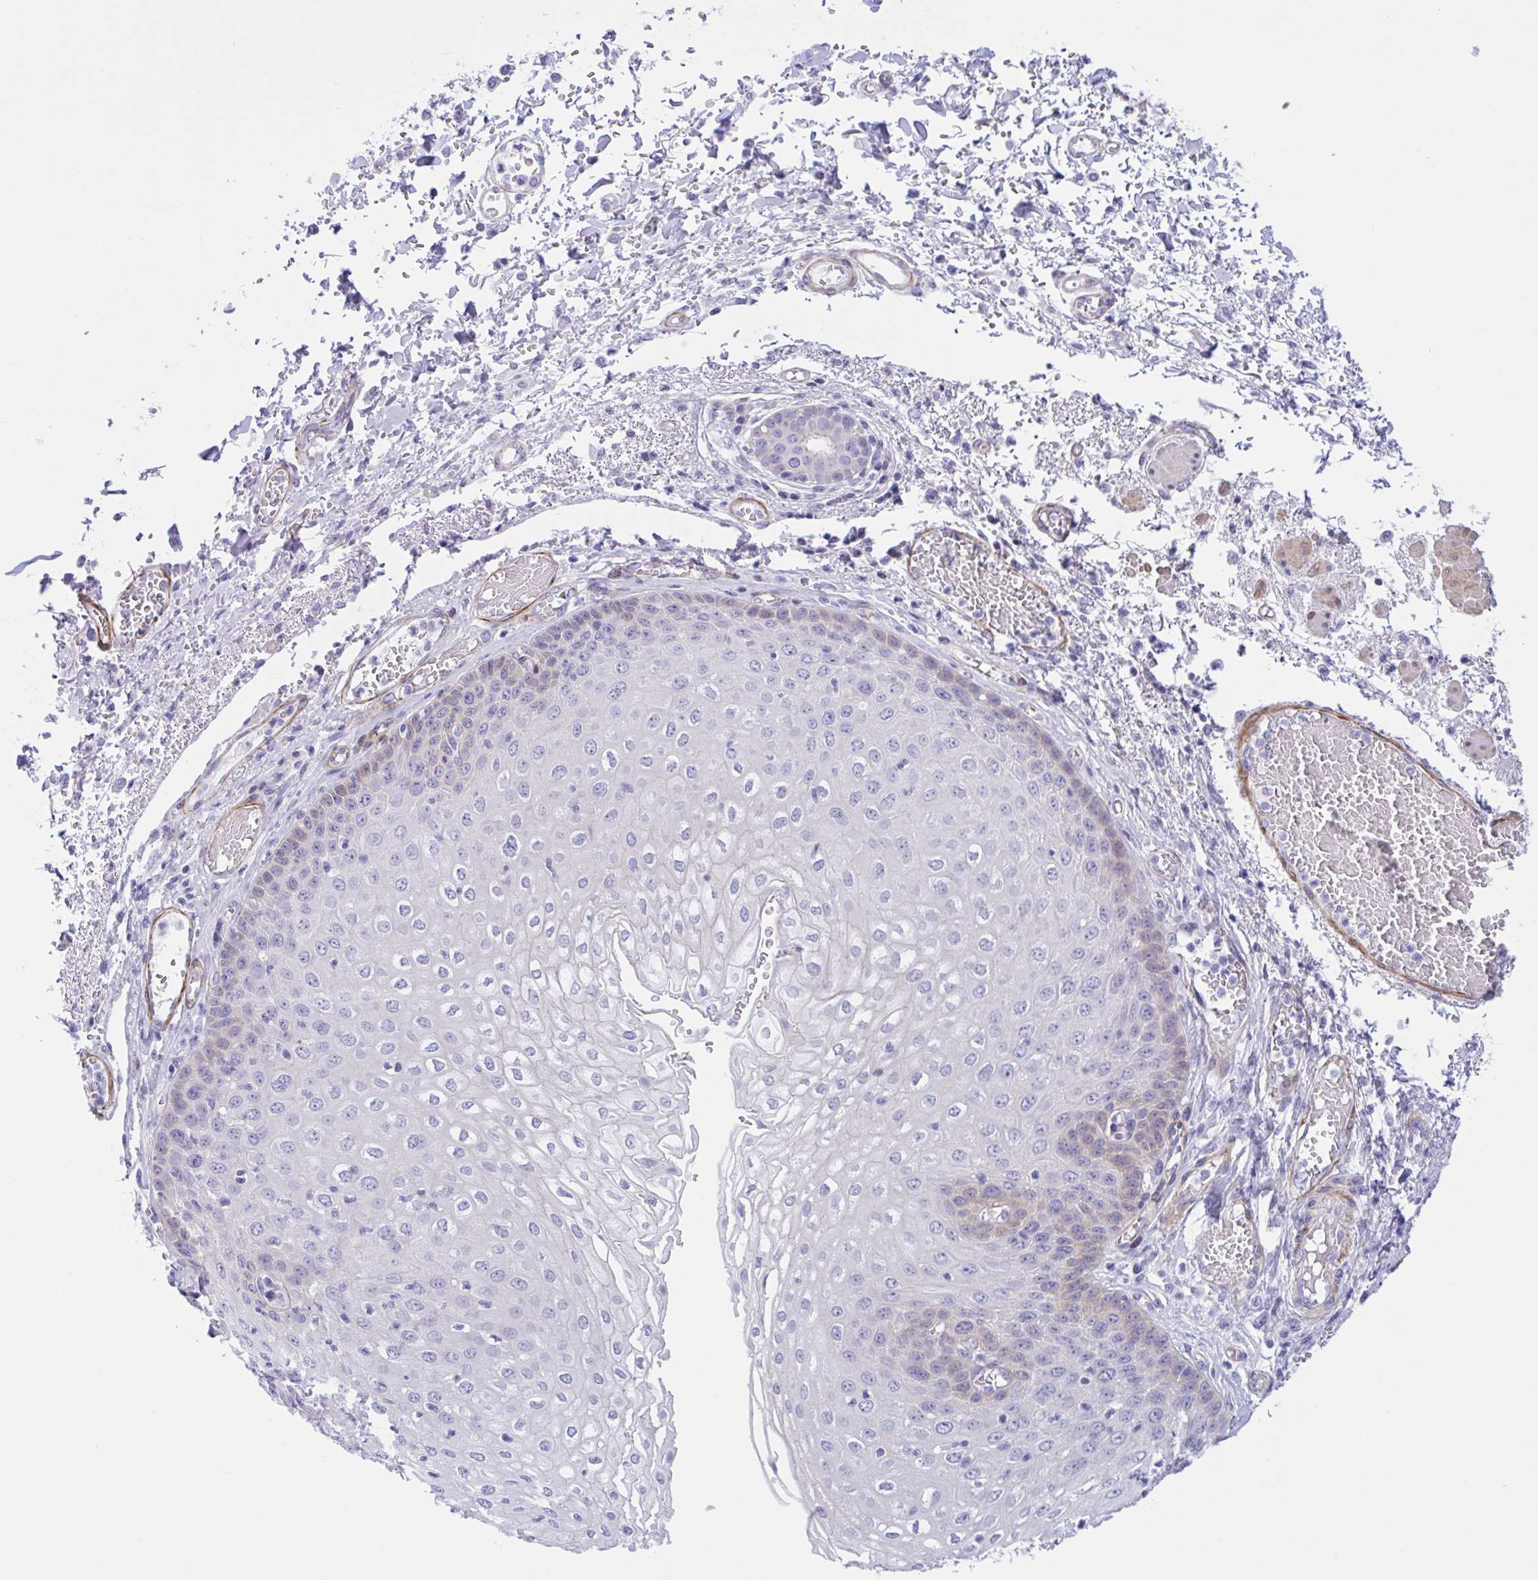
{"staining": {"intensity": "moderate", "quantity": "<25%", "location": "cytoplasmic/membranous"}, "tissue": "esophagus", "cell_type": "Squamous epithelial cells", "image_type": "normal", "snomed": [{"axis": "morphology", "description": "Normal tissue, NOS"}, {"axis": "morphology", "description": "Adenocarcinoma, NOS"}, {"axis": "topography", "description": "Esophagus"}], "caption": "High-magnification brightfield microscopy of unremarkable esophagus stained with DAB (3,3'-diaminobenzidine) (brown) and counterstained with hematoxylin (blue). squamous epithelial cells exhibit moderate cytoplasmic/membranous expression is seen in about<25% of cells.", "gene": "AHCYL2", "patient": {"sex": "male", "age": 81}}